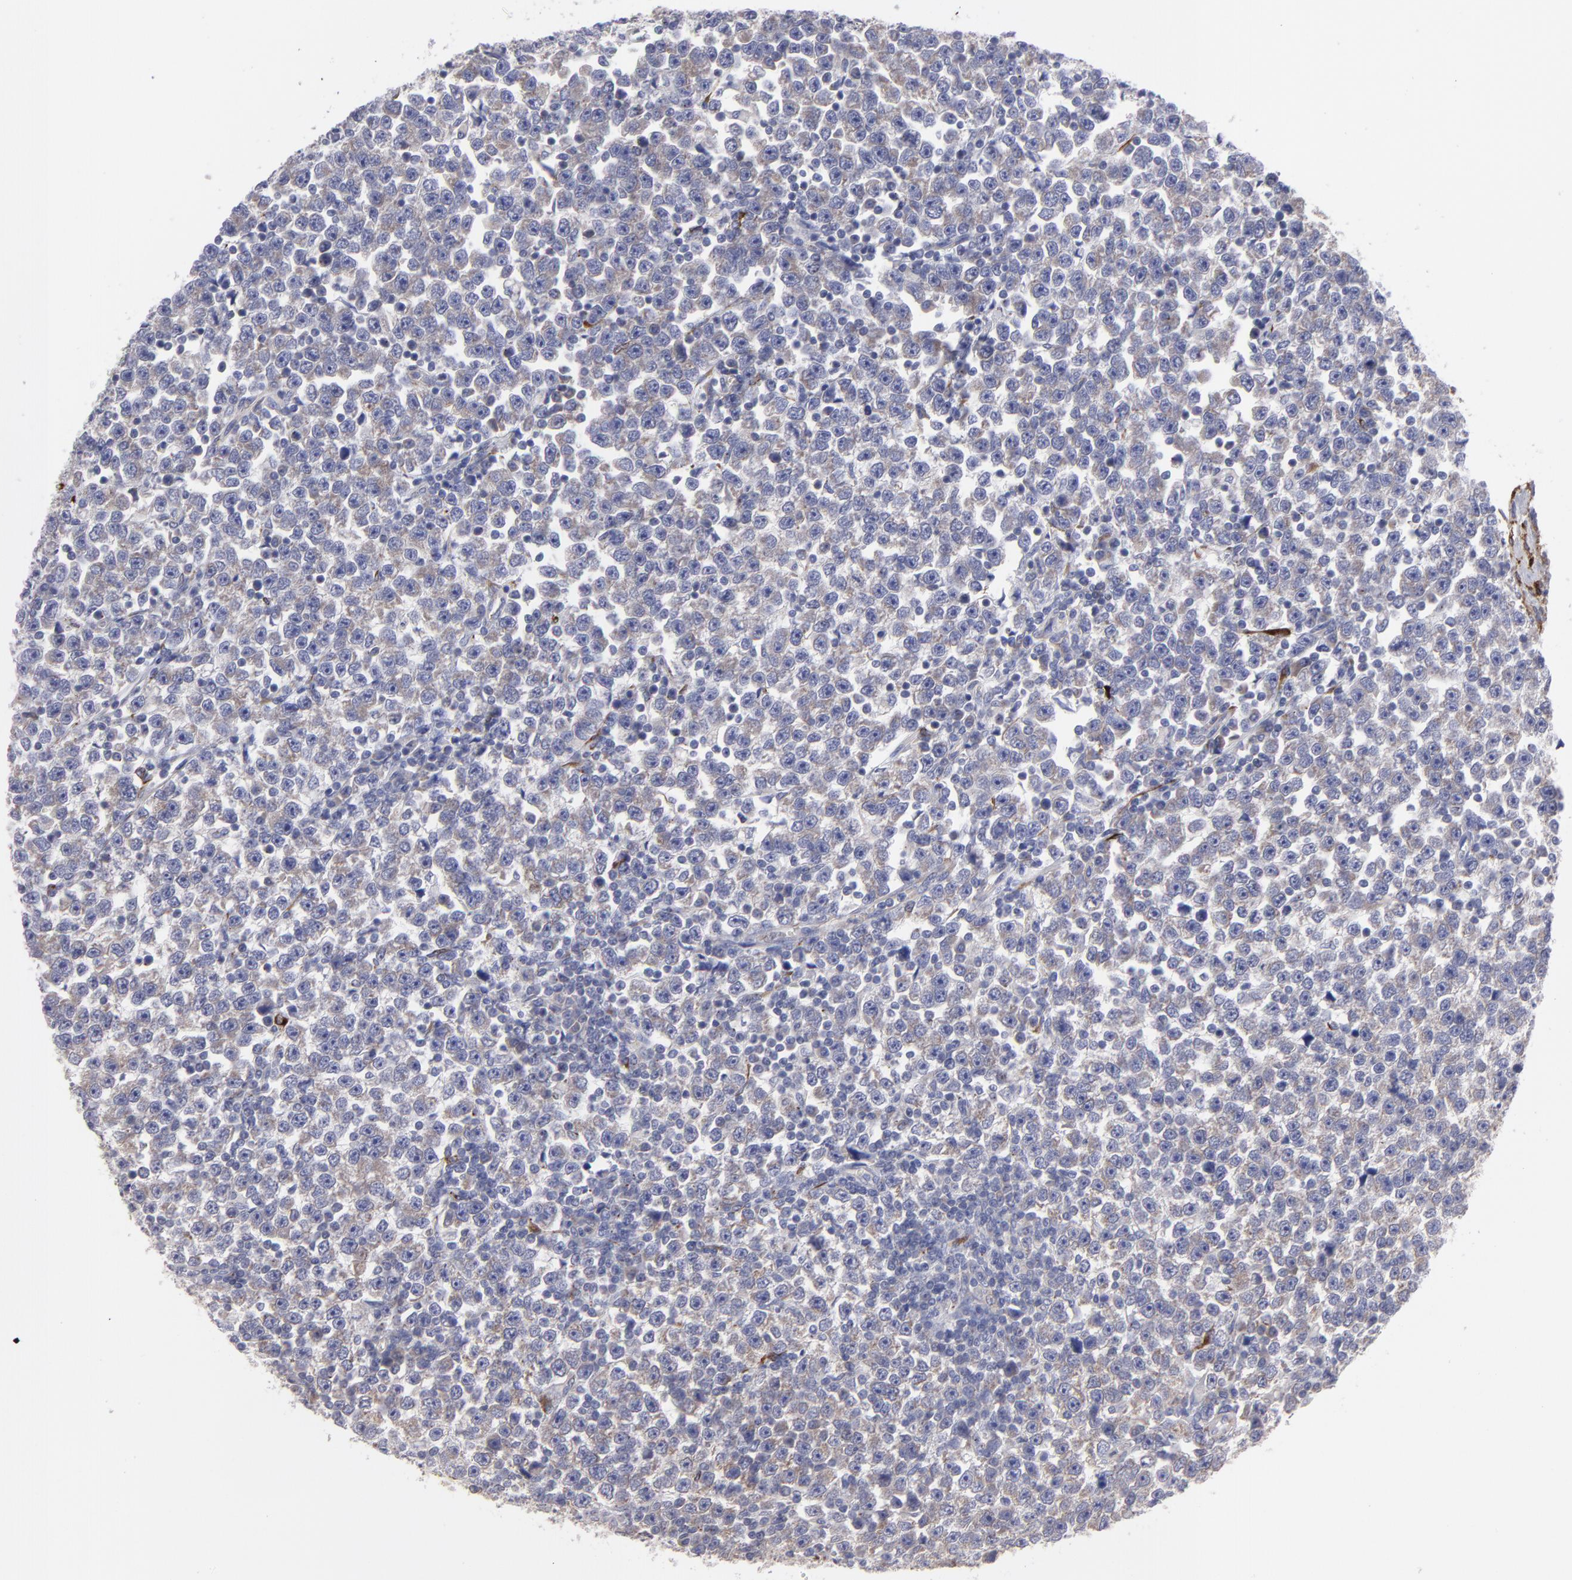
{"staining": {"intensity": "weak", "quantity": ">75%", "location": "cytoplasmic/membranous"}, "tissue": "testis cancer", "cell_type": "Tumor cells", "image_type": "cancer", "snomed": [{"axis": "morphology", "description": "Seminoma, NOS"}, {"axis": "topography", "description": "Testis"}], "caption": "Approximately >75% of tumor cells in human testis cancer reveal weak cytoplasmic/membranous protein expression as visualized by brown immunohistochemical staining.", "gene": "SLMAP", "patient": {"sex": "male", "age": 43}}